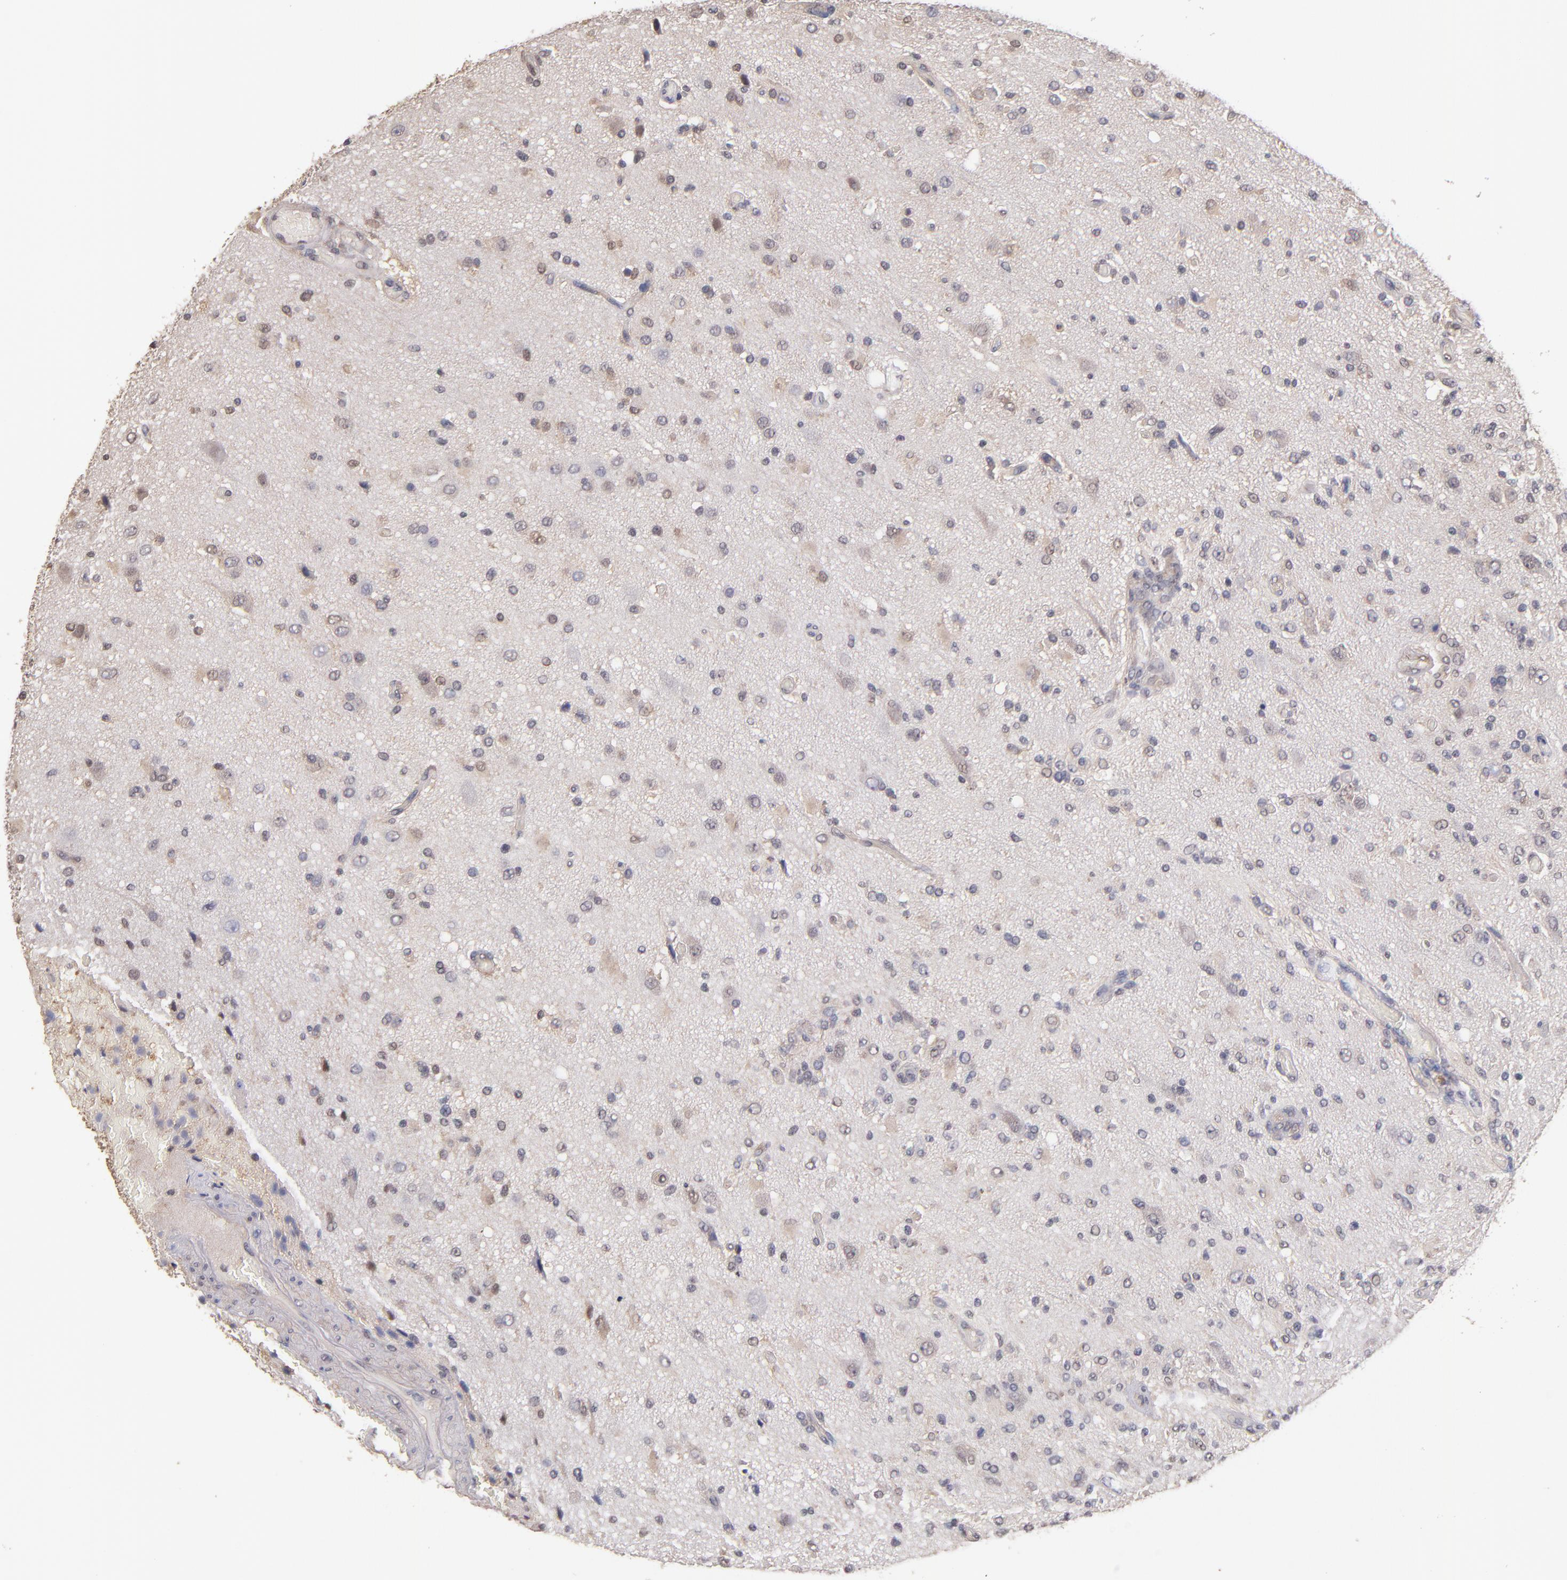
{"staining": {"intensity": "weak", "quantity": "<25%", "location": "cytoplasmic/membranous"}, "tissue": "glioma", "cell_type": "Tumor cells", "image_type": "cancer", "snomed": [{"axis": "morphology", "description": "Normal tissue, NOS"}, {"axis": "morphology", "description": "Glioma, malignant, High grade"}, {"axis": "topography", "description": "Cerebral cortex"}], "caption": "Immunohistochemistry photomicrograph of human glioma stained for a protein (brown), which displays no positivity in tumor cells. (DAB (3,3'-diaminobenzidine) IHC with hematoxylin counter stain).", "gene": "PSMD10", "patient": {"sex": "male", "age": 77}}